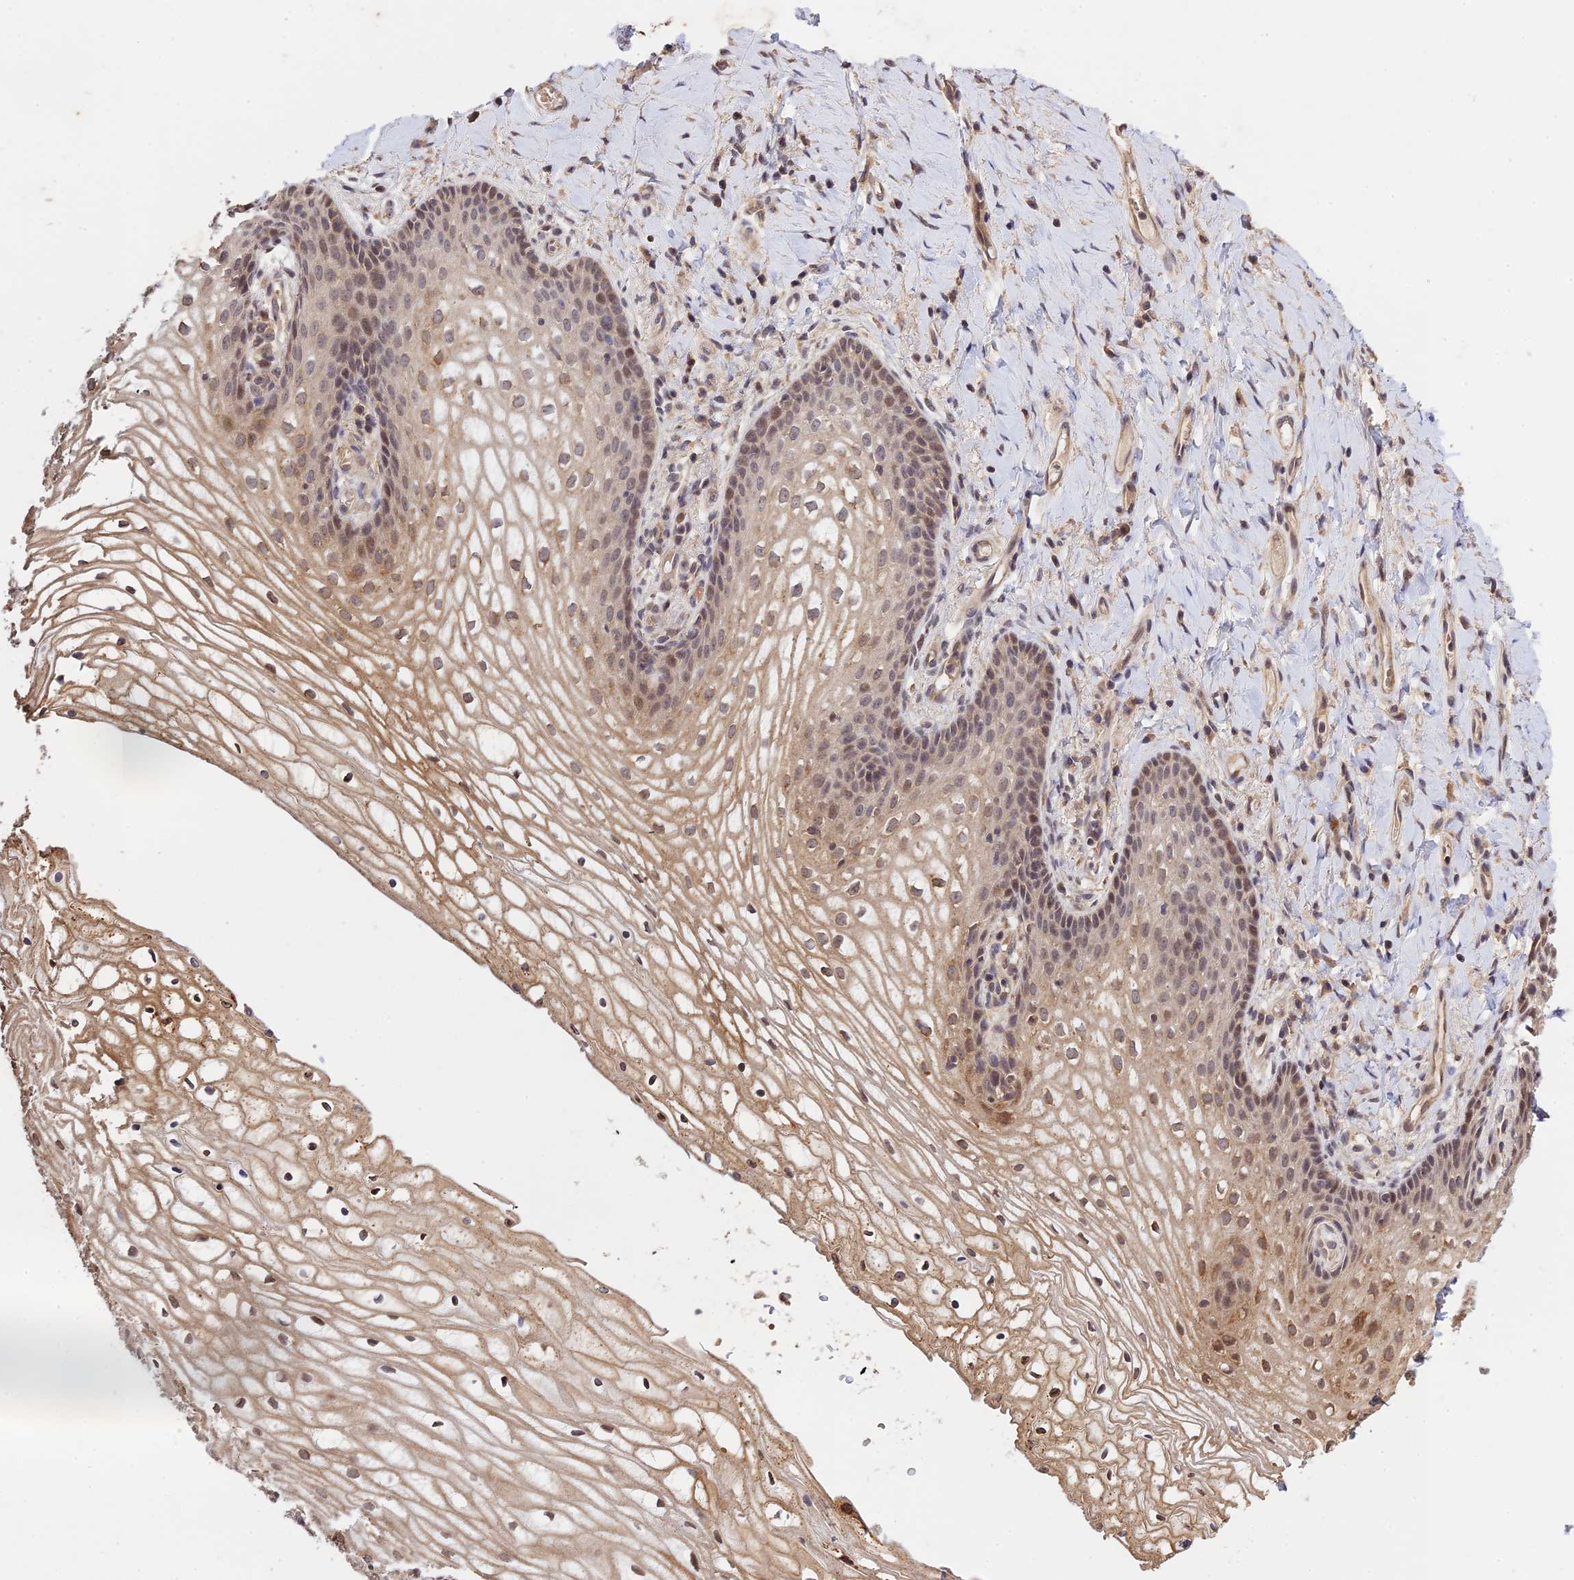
{"staining": {"intensity": "moderate", "quantity": "25%-75%", "location": "cytoplasmic/membranous,nuclear"}, "tissue": "vagina", "cell_type": "Squamous epithelial cells", "image_type": "normal", "snomed": [{"axis": "morphology", "description": "Normal tissue, NOS"}, {"axis": "topography", "description": "Vagina"}], "caption": "Vagina stained with immunohistochemistry (IHC) shows moderate cytoplasmic/membranous,nuclear expression in about 25%-75% of squamous epithelial cells. The staining is performed using DAB brown chromogen to label protein expression. The nuclei are counter-stained blue using hematoxylin.", "gene": "CWH43", "patient": {"sex": "female", "age": 60}}